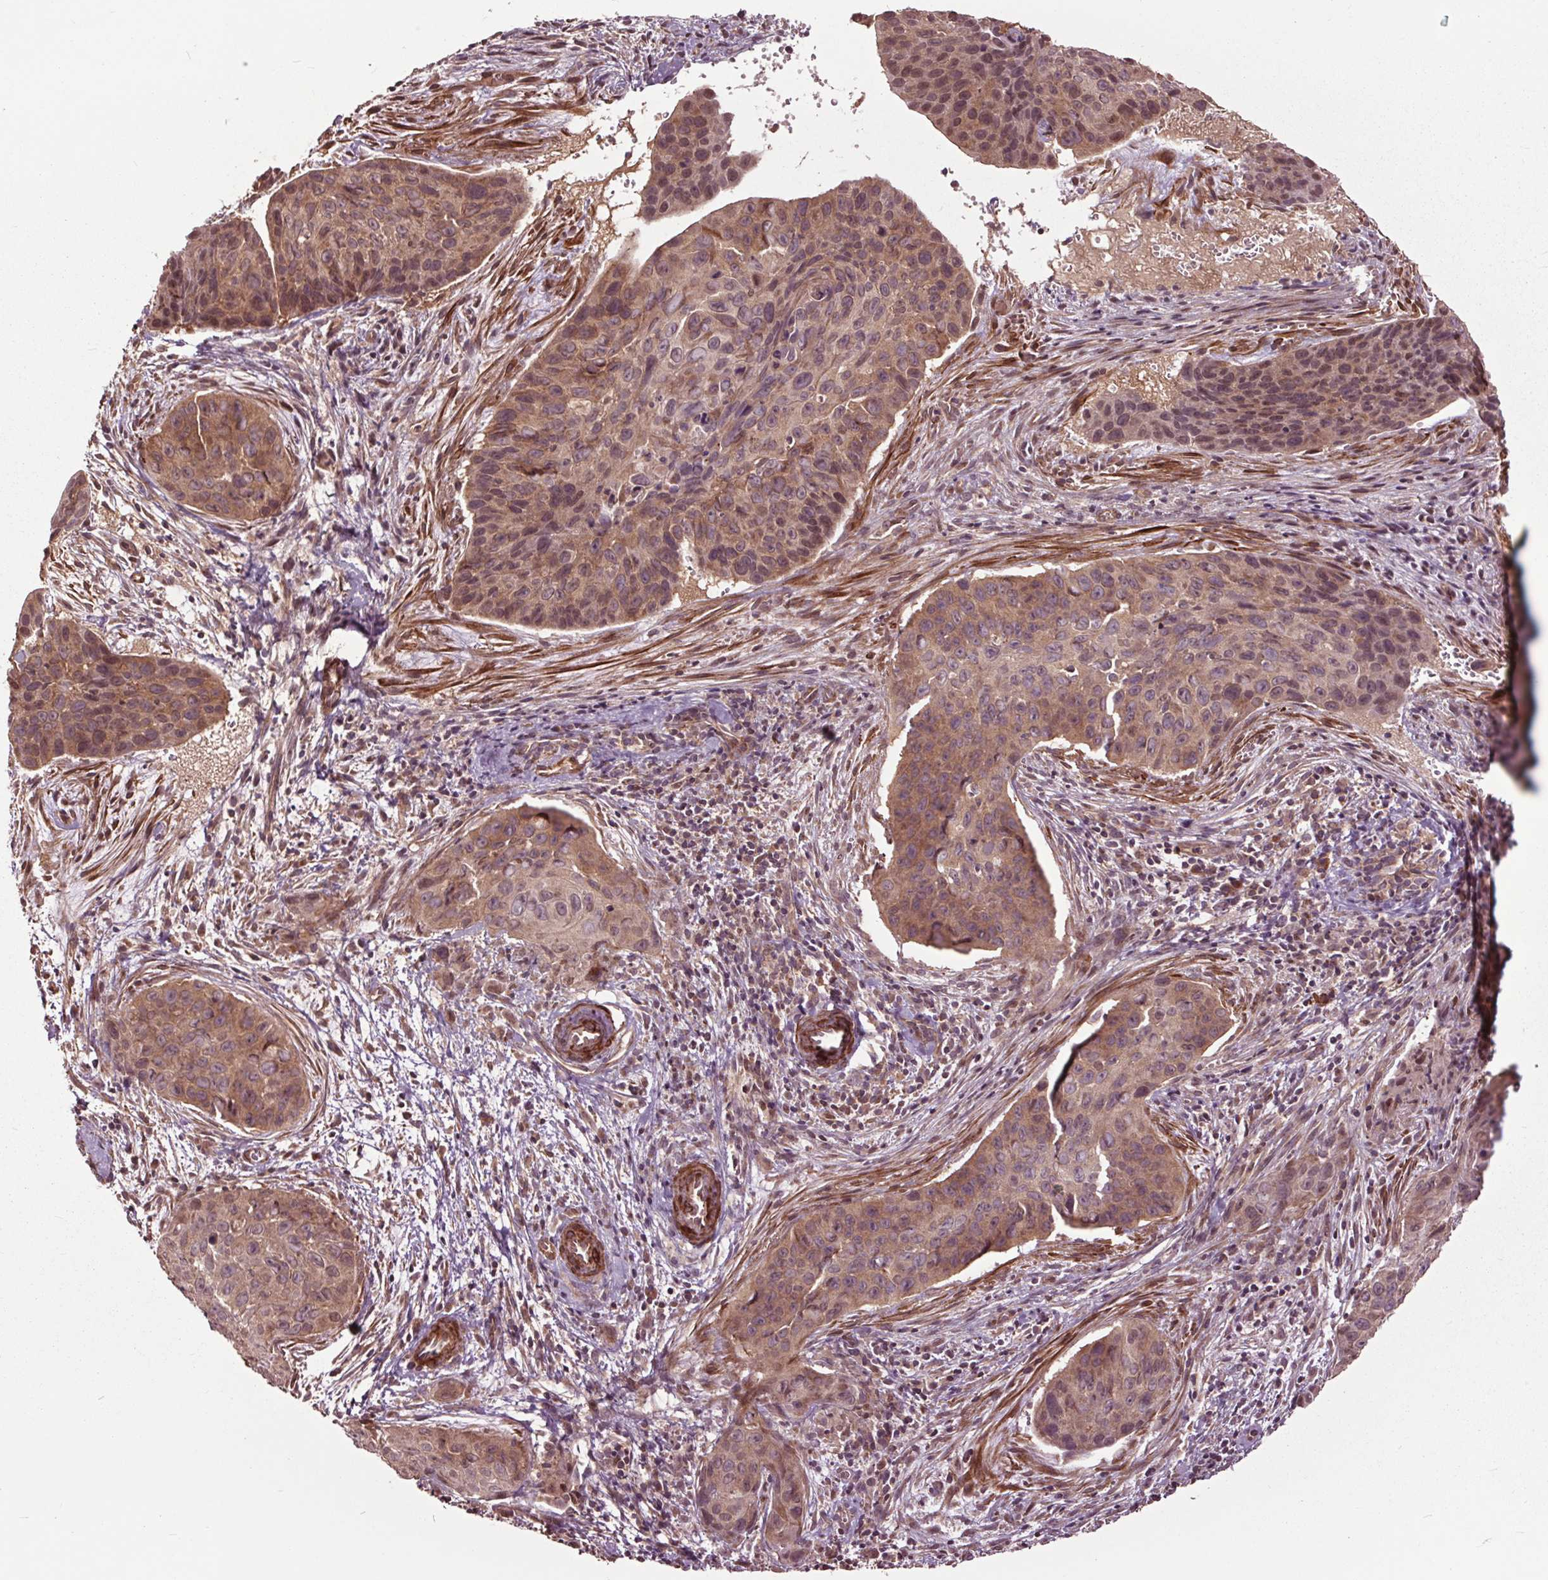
{"staining": {"intensity": "moderate", "quantity": ">75%", "location": "cytoplasmic/membranous,nuclear"}, "tissue": "cervical cancer", "cell_type": "Tumor cells", "image_type": "cancer", "snomed": [{"axis": "morphology", "description": "Squamous cell carcinoma, NOS"}, {"axis": "topography", "description": "Cervix"}], "caption": "Immunohistochemistry (IHC) histopathology image of human cervical squamous cell carcinoma stained for a protein (brown), which reveals medium levels of moderate cytoplasmic/membranous and nuclear staining in about >75% of tumor cells.", "gene": "CEP95", "patient": {"sex": "female", "age": 35}}